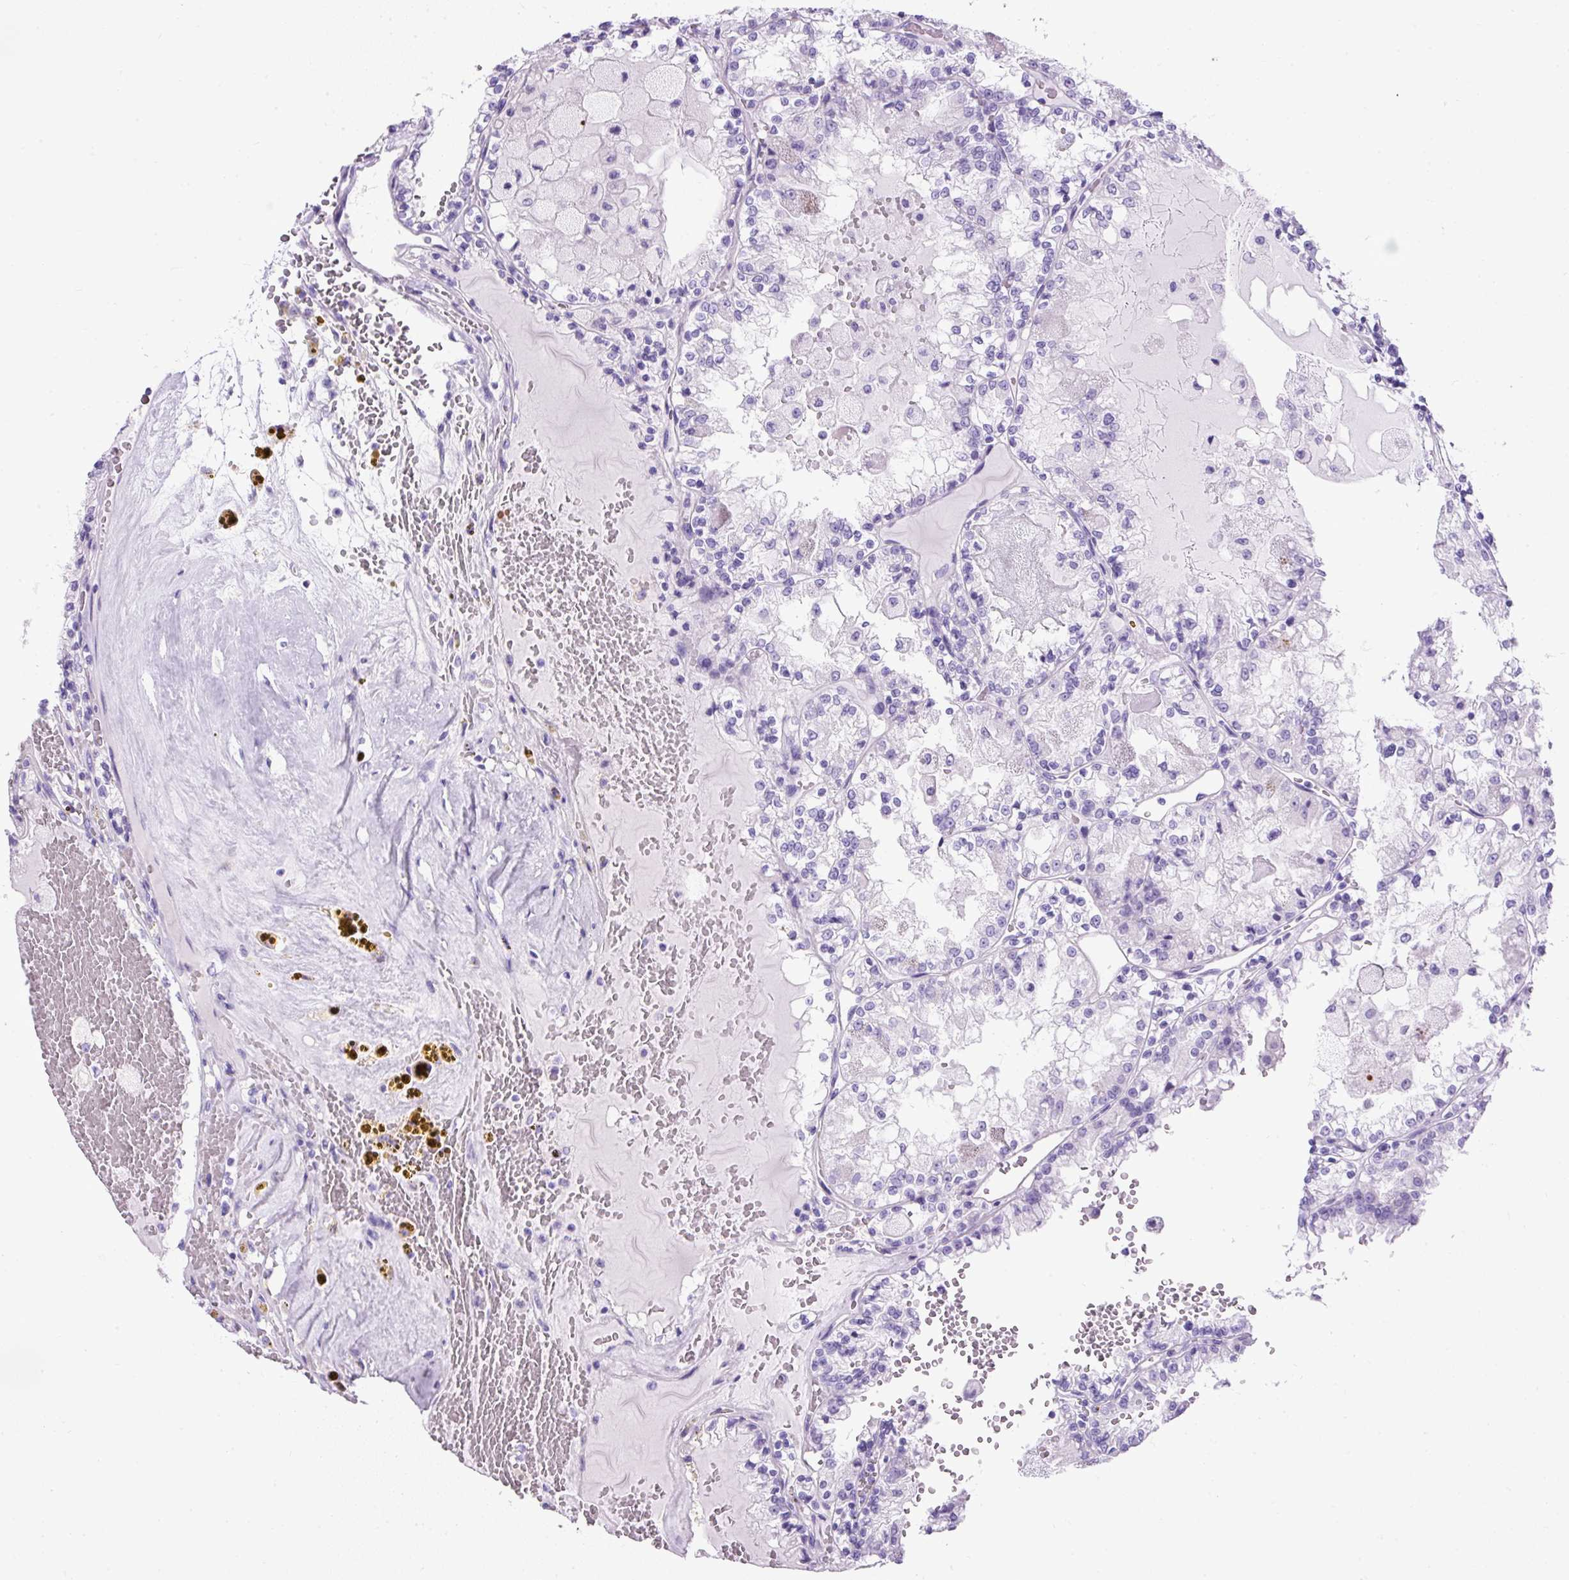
{"staining": {"intensity": "negative", "quantity": "none", "location": "none"}, "tissue": "renal cancer", "cell_type": "Tumor cells", "image_type": "cancer", "snomed": [{"axis": "morphology", "description": "Adenocarcinoma, NOS"}, {"axis": "topography", "description": "Kidney"}], "caption": "Tumor cells are negative for protein expression in human renal cancer.", "gene": "UPP1", "patient": {"sex": "female", "age": 56}}